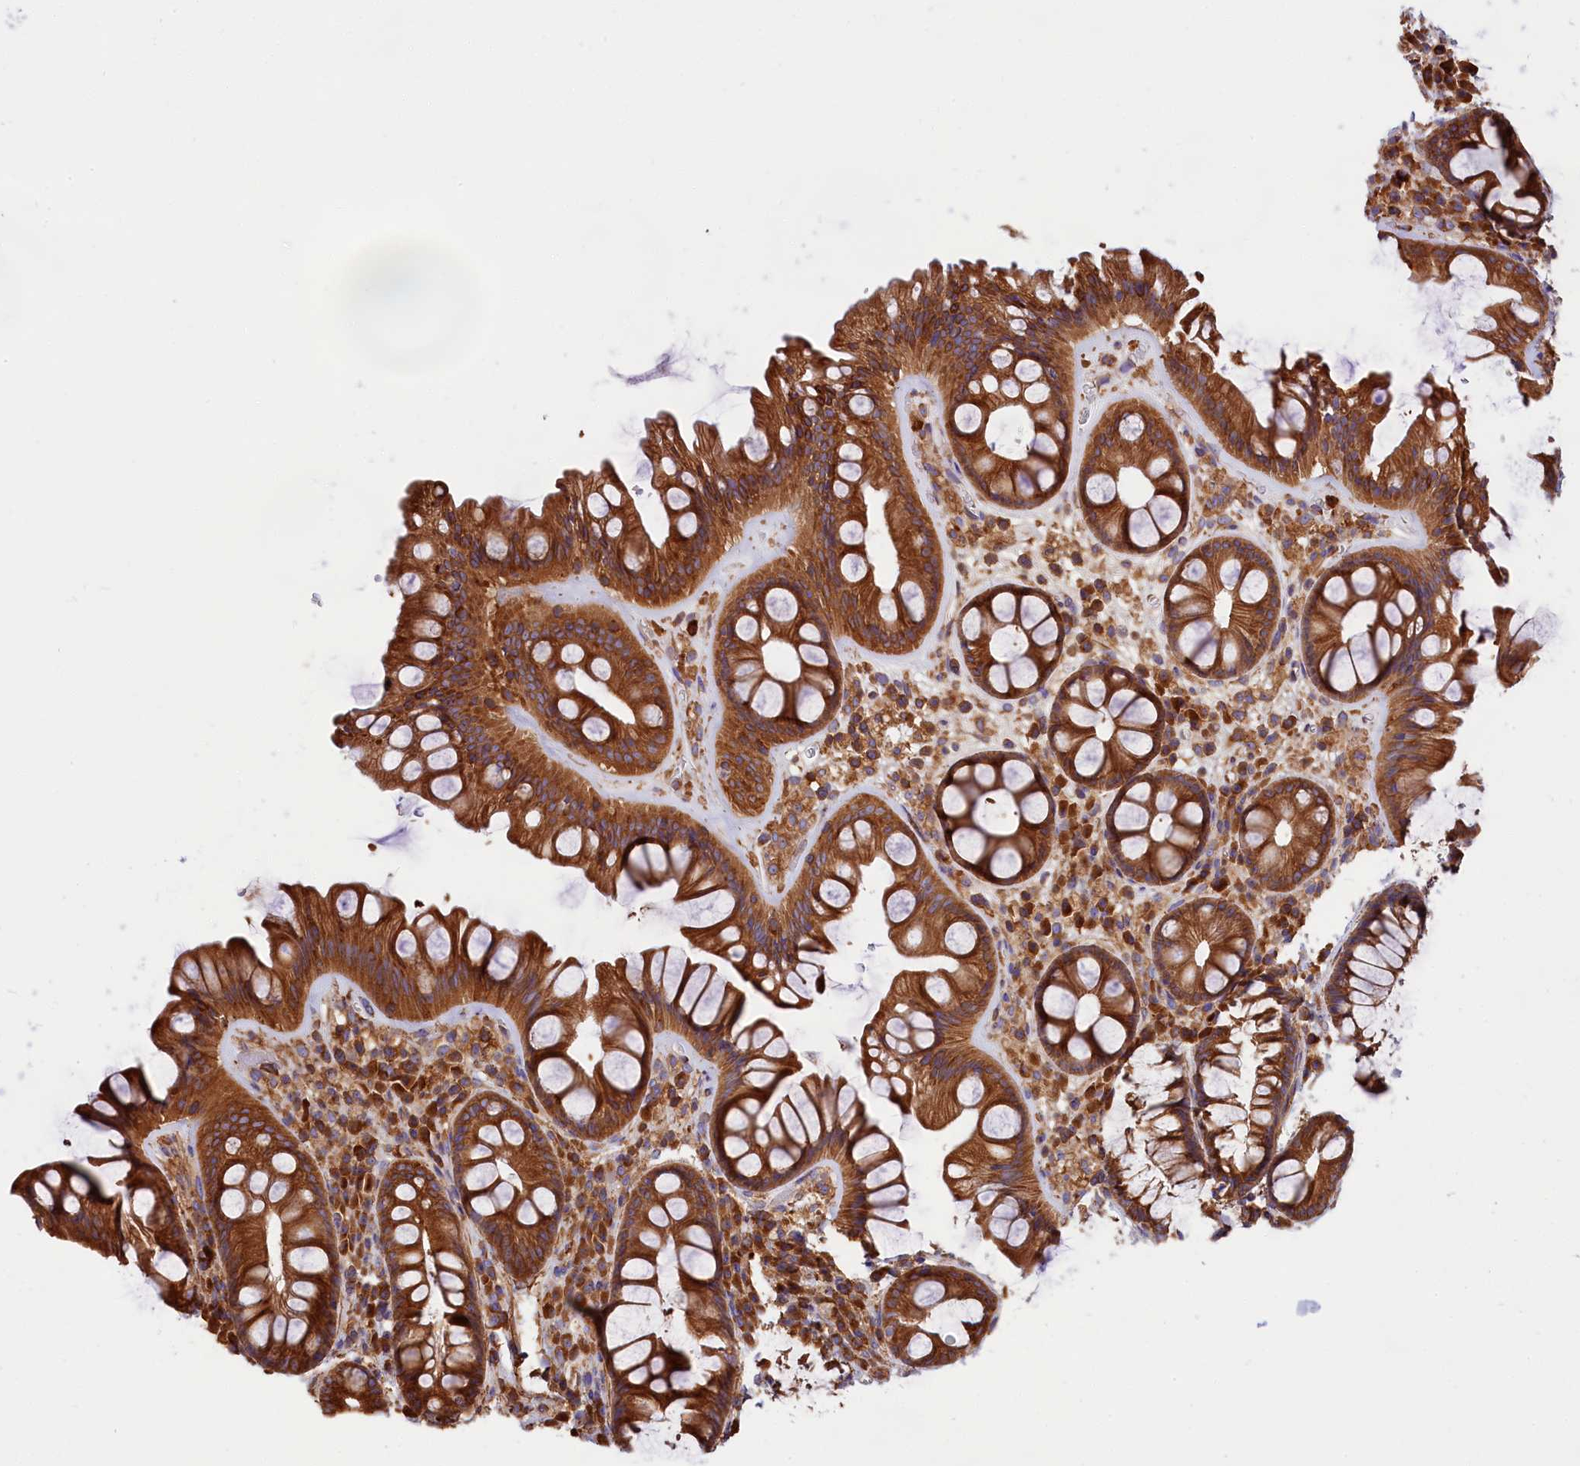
{"staining": {"intensity": "strong", "quantity": ">75%", "location": "cytoplasmic/membranous"}, "tissue": "rectum", "cell_type": "Glandular cells", "image_type": "normal", "snomed": [{"axis": "morphology", "description": "Normal tissue, NOS"}, {"axis": "topography", "description": "Rectum"}], "caption": "This micrograph exhibits immunohistochemistry (IHC) staining of normal rectum, with high strong cytoplasmic/membranous positivity in approximately >75% of glandular cells.", "gene": "GYS1", "patient": {"sex": "male", "age": 74}}